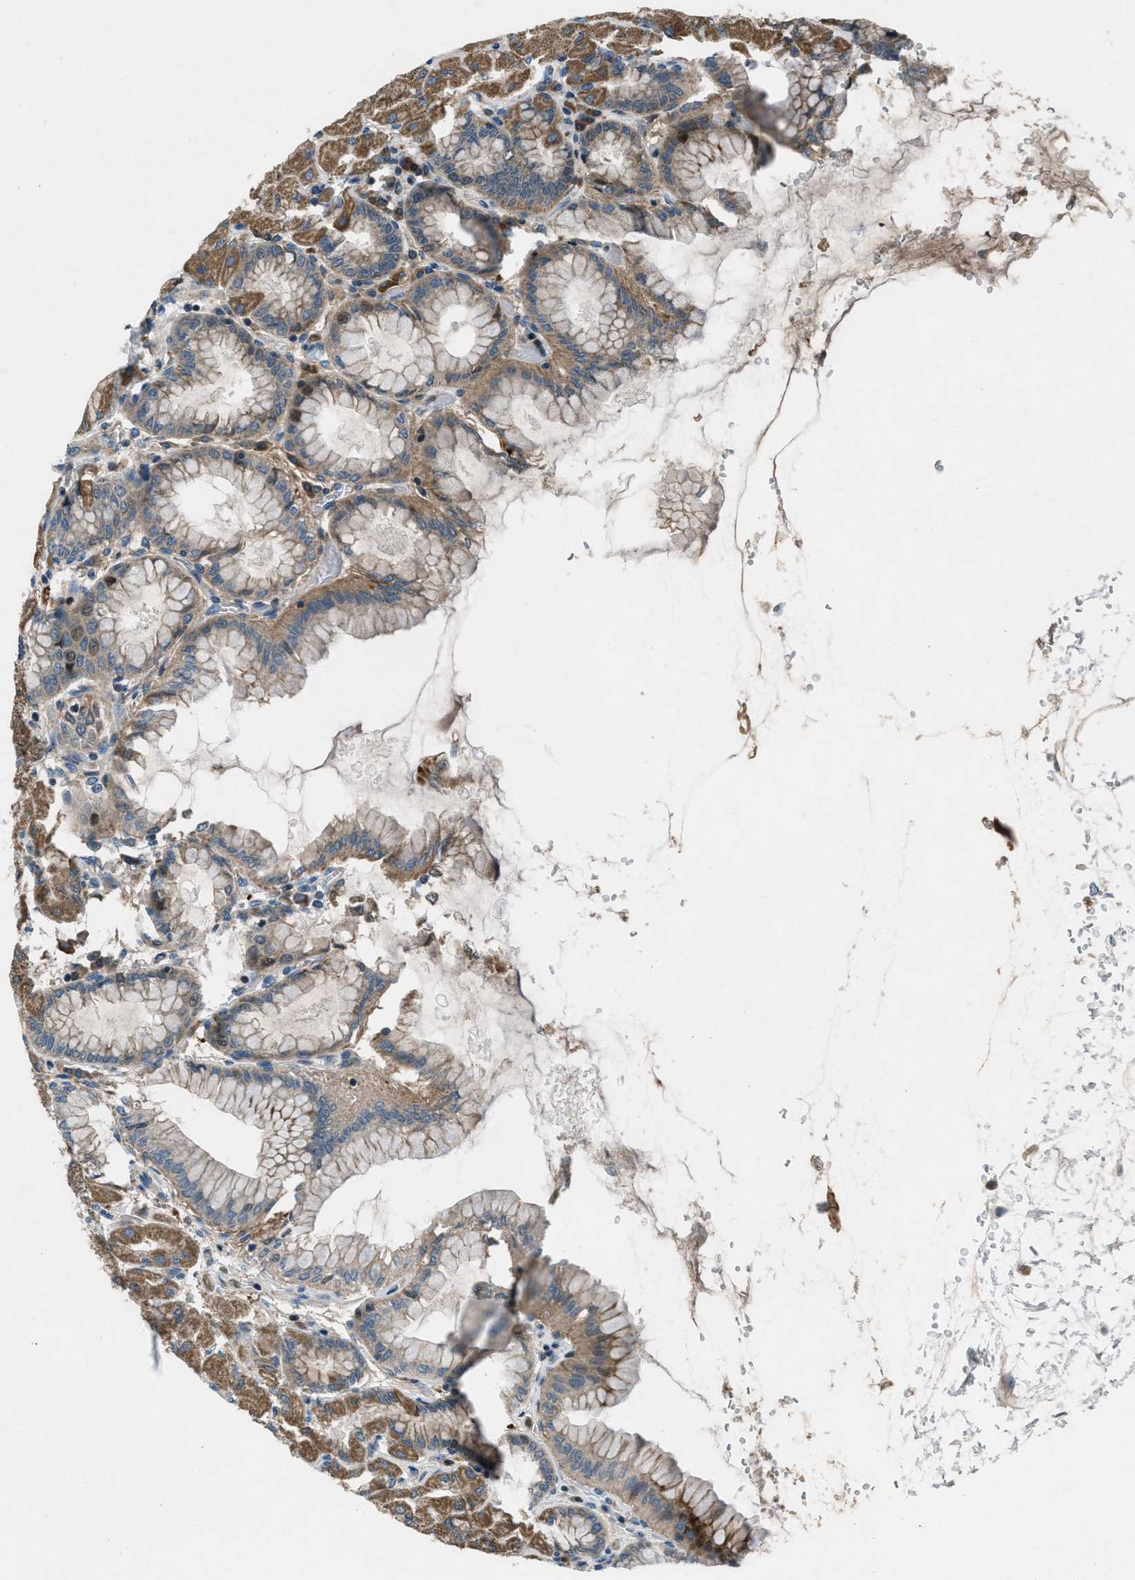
{"staining": {"intensity": "strong", "quantity": ">75%", "location": "cytoplasmic/membranous,nuclear"}, "tissue": "stomach", "cell_type": "Glandular cells", "image_type": "normal", "snomed": [{"axis": "morphology", "description": "Normal tissue, NOS"}, {"axis": "topography", "description": "Stomach, upper"}], "caption": "IHC of unremarkable stomach reveals high levels of strong cytoplasmic/membranous,nuclear positivity in about >75% of glandular cells. (DAB = brown stain, brightfield microscopy at high magnification).", "gene": "CLEC2D", "patient": {"sex": "female", "age": 56}}